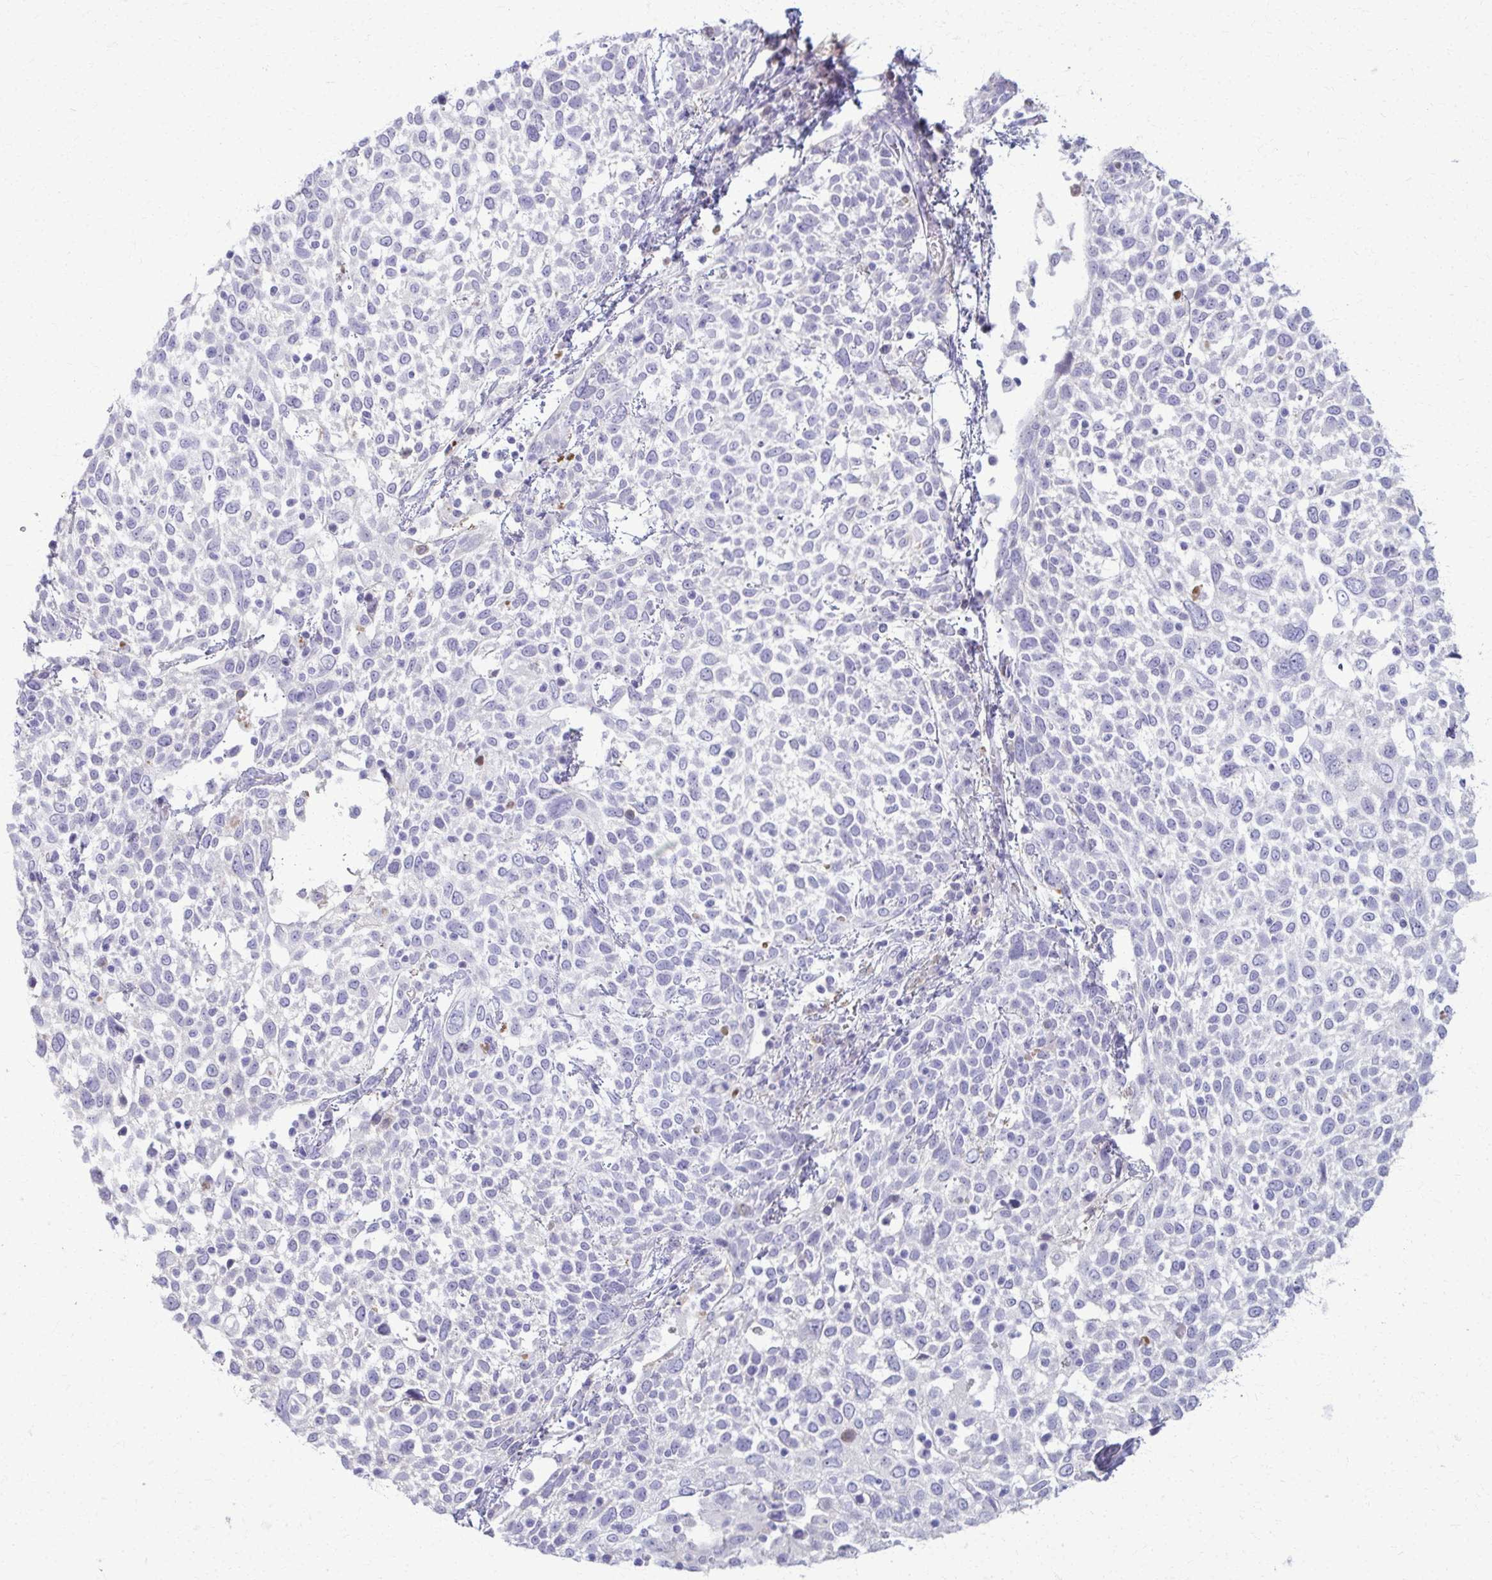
{"staining": {"intensity": "negative", "quantity": "none", "location": "none"}, "tissue": "cervical cancer", "cell_type": "Tumor cells", "image_type": "cancer", "snomed": [{"axis": "morphology", "description": "Squamous cell carcinoma, NOS"}, {"axis": "topography", "description": "Cervix"}], "caption": "A micrograph of human squamous cell carcinoma (cervical) is negative for staining in tumor cells.", "gene": "OR4M1", "patient": {"sex": "female", "age": 61}}